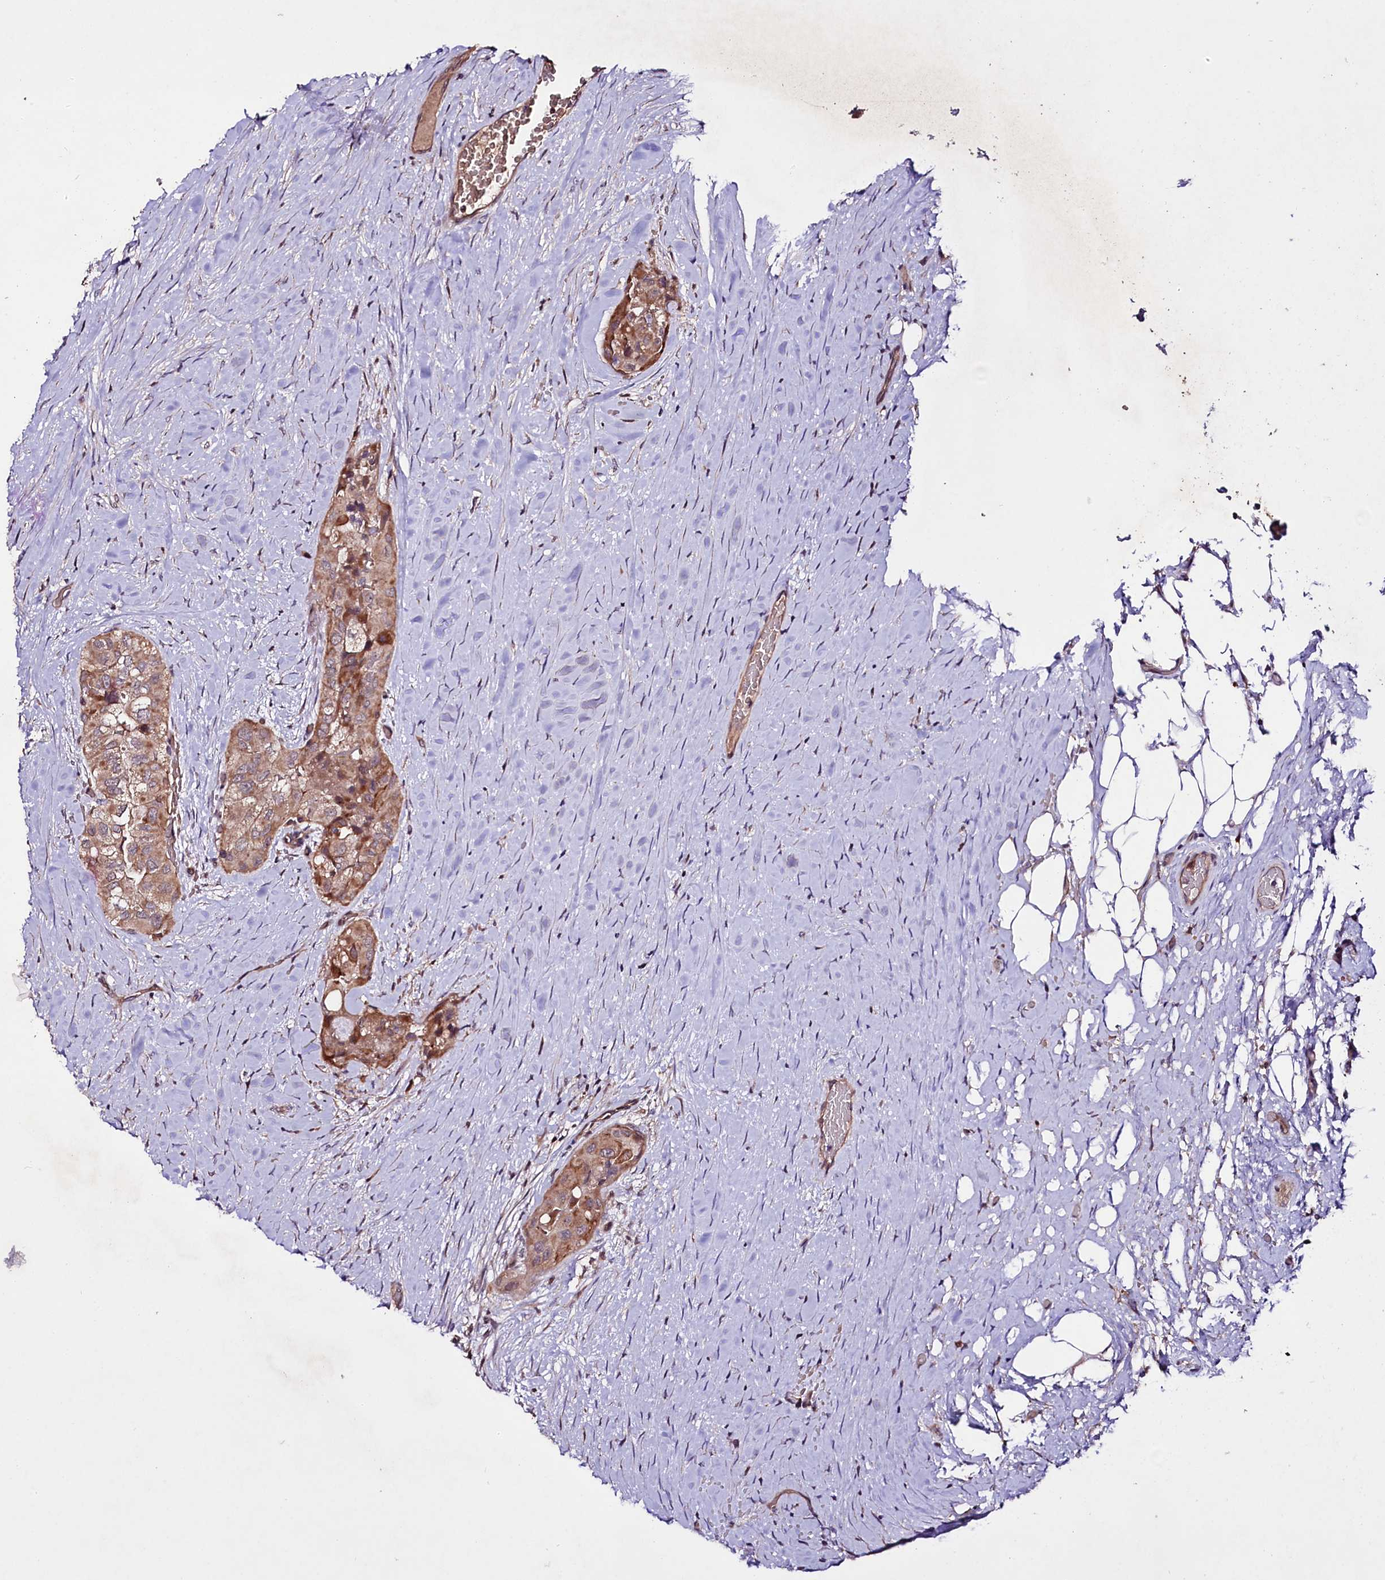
{"staining": {"intensity": "moderate", "quantity": ">75%", "location": "cytoplasmic/membranous"}, "tissue": "thyroid cancer", "cell_type": "Tumor cells", "image_type": "cancer", "snomed": [{"axis": "morphology", "description": "Papillary adenocarcinoma, NOS"}, {"axis": "topography", "description": "Thyroid gland"}], "caption": "This is a micrograph of IHC staining of thyroid cancer (papillary adenocarcinoma), which shows moderate staining in the cytoplasmic/membranous of tumor cells.", "gene": "TAFAZZIN", "patient": {"sex": "female", "age": 59}}